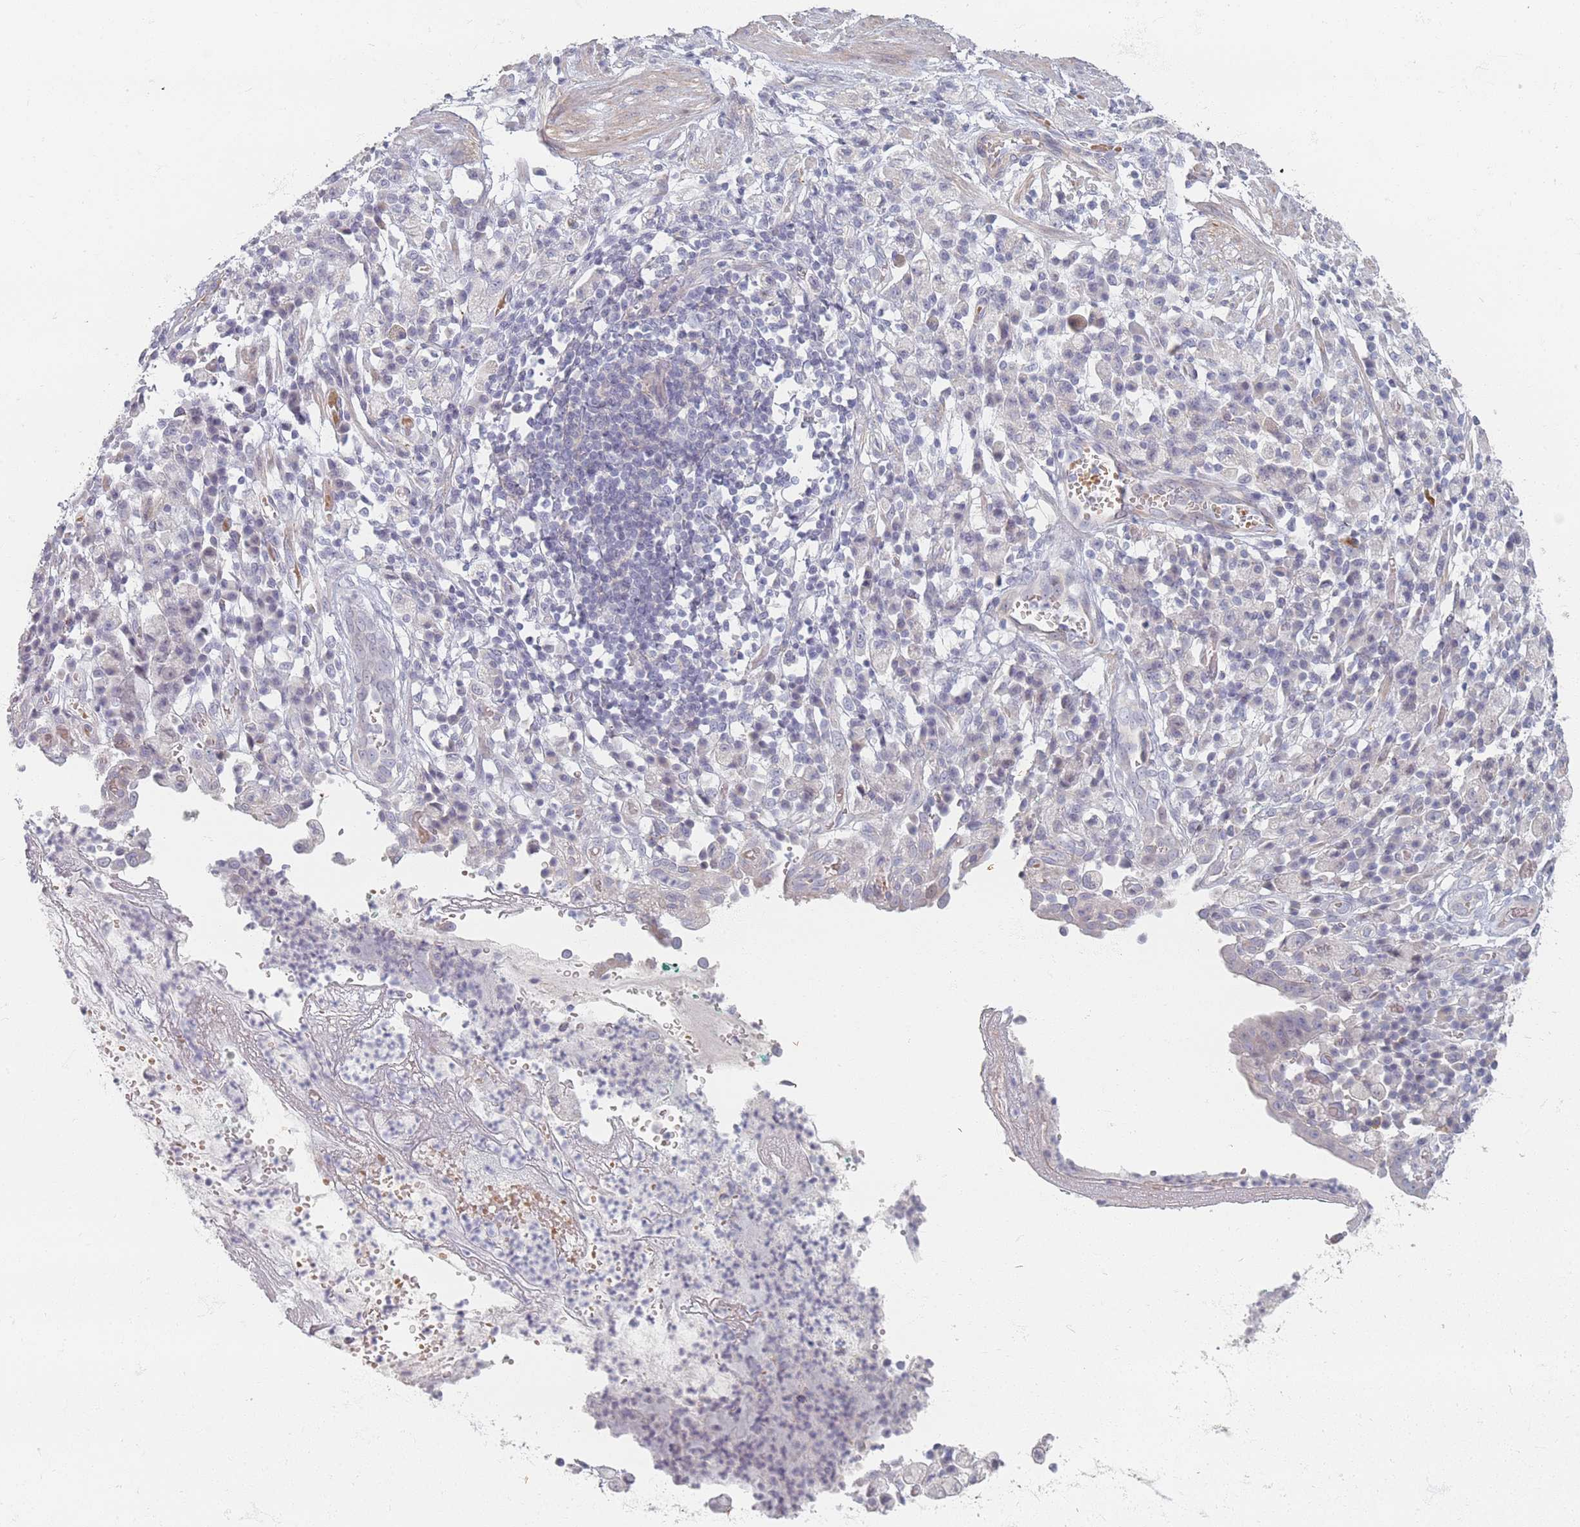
{"staining": {"intensity": "negative", "quantity": "none", "location": "none"}, "tissue": "stomach cancer", "cell_type": "Tumor cells", "image_type": "cancer", "snomed": [{"axis": "morphology", "description": "Adenocarcinoma, NOS"}, {"axis": "topography", "description": "Stomach"}], "caption": "Human stomach cancer stained for a protein using IHC exhibits no expression in tumor cells.", "gene": "TMOD1", "patient": {"sex": "male", "age": 77}}